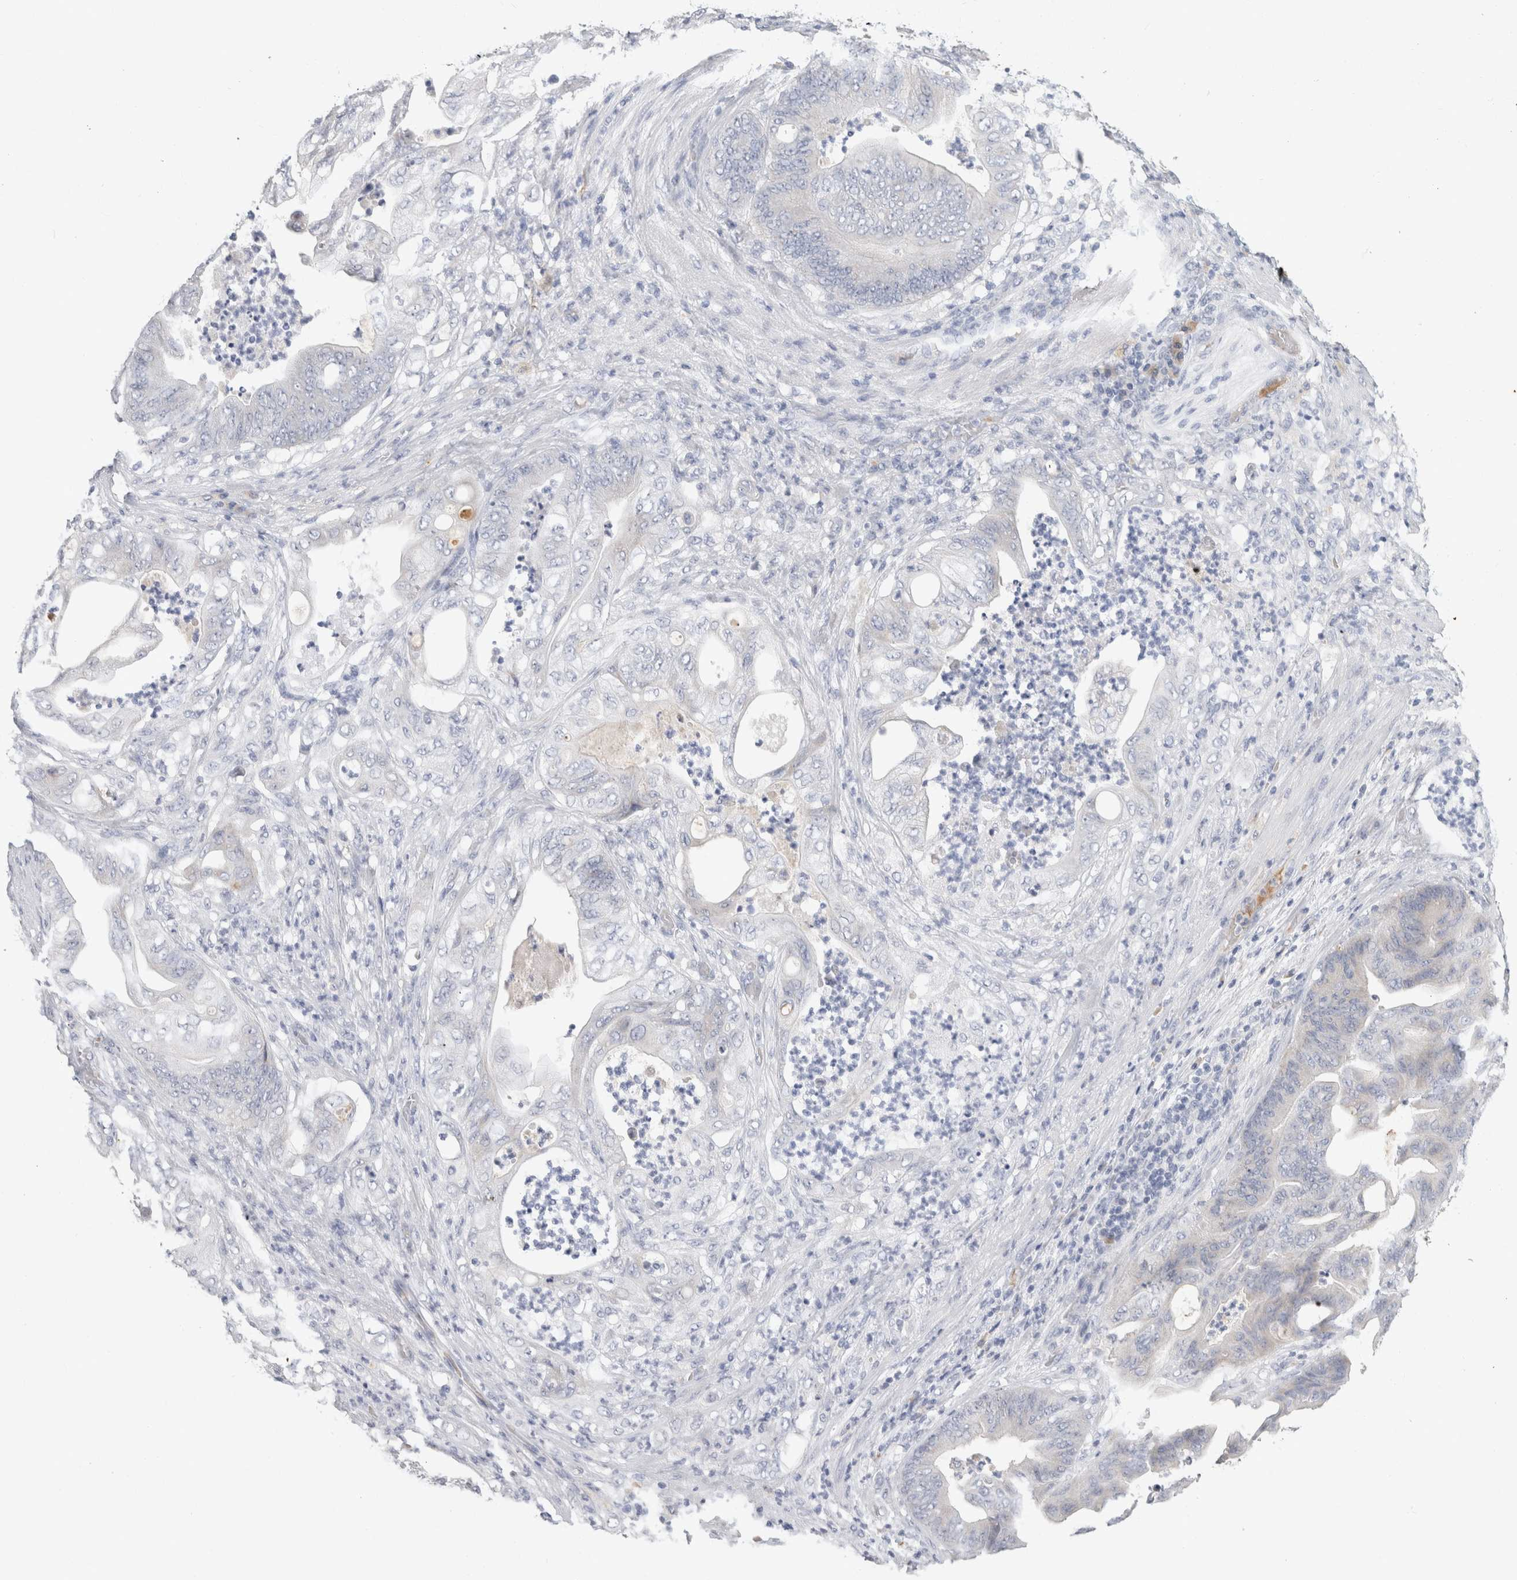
{"staining": {"intensity": "negative", "quantity": "none", "location": "none"}, "tissue": "stomach cancer", "cell_type": "Tumor cells", "image_type": "cancer", "snomed": [{"axis": "morphology", "description": "Adenocarcinoma, NOS"}, {"axis": "topography", "description": "Stomach"}], "caption": "IHC photomicrograph of neoplastic tissue: human stomach adenocarcinoma stained with DAB reveals no significant protein expression in tumor cells.", "gene": "SCGB1A1", "patient": {"sex": "female", "age": 73}}